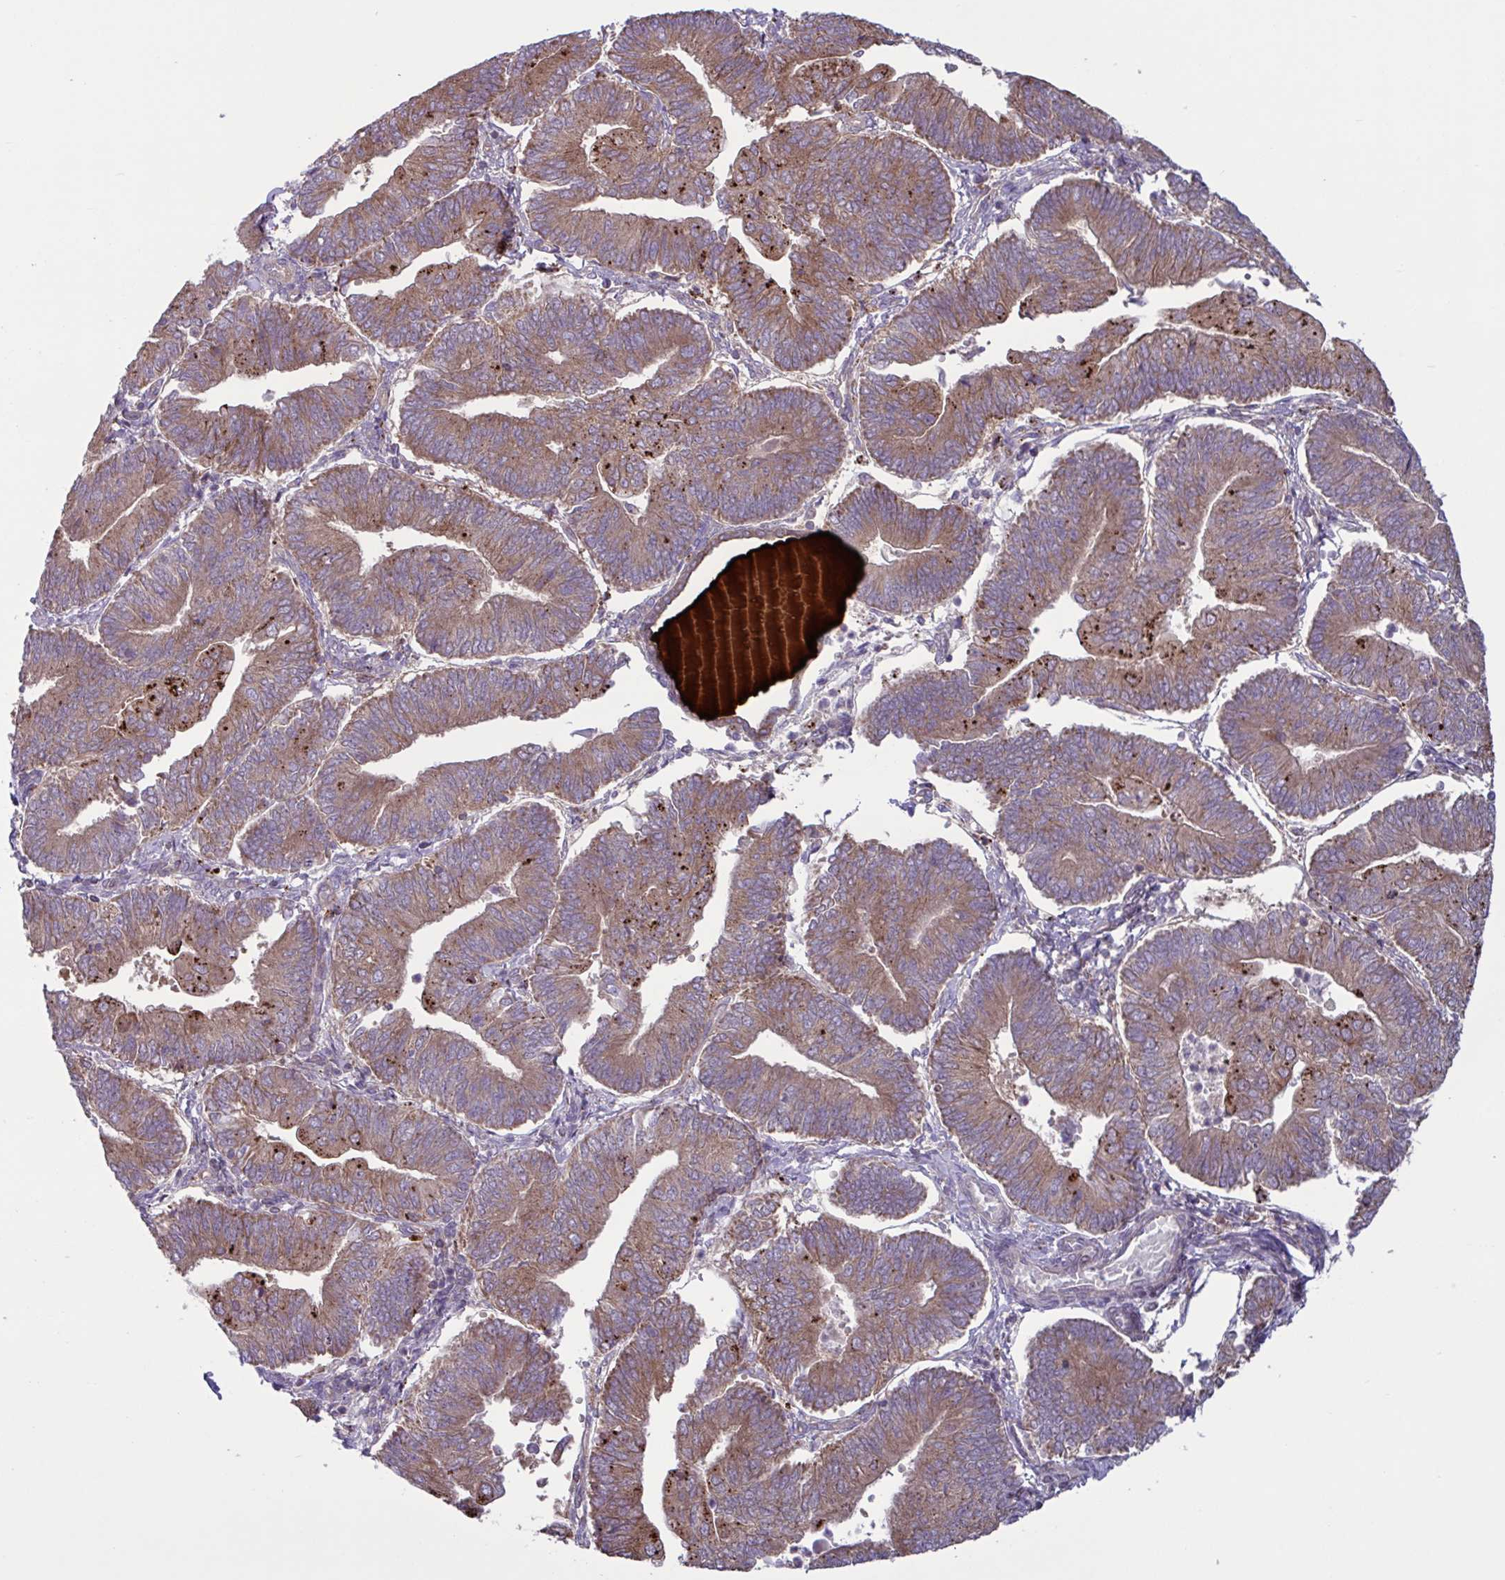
{"staining": {"intensity": "moderate", "quantity": ">75%", "location": "cytoplasmic/membranous"}, "tissue": "endometrial cancer", "cell_type": "Tumor cells", "image_type": "cancer", "snomed": [{"axis": "morphology", "description": "Adenocarcinoma, NOS"}, {"axis": "topography", "description": "Endometrium"}], "caption": "A micrograph of endometrial cancer (adenocarcinoma) stained for a protein shows moderate cytoplasmic/membranous brown staining in tumor cells.", "gene": "GLTP", "patient": {"sex": "female", "age": 65}}